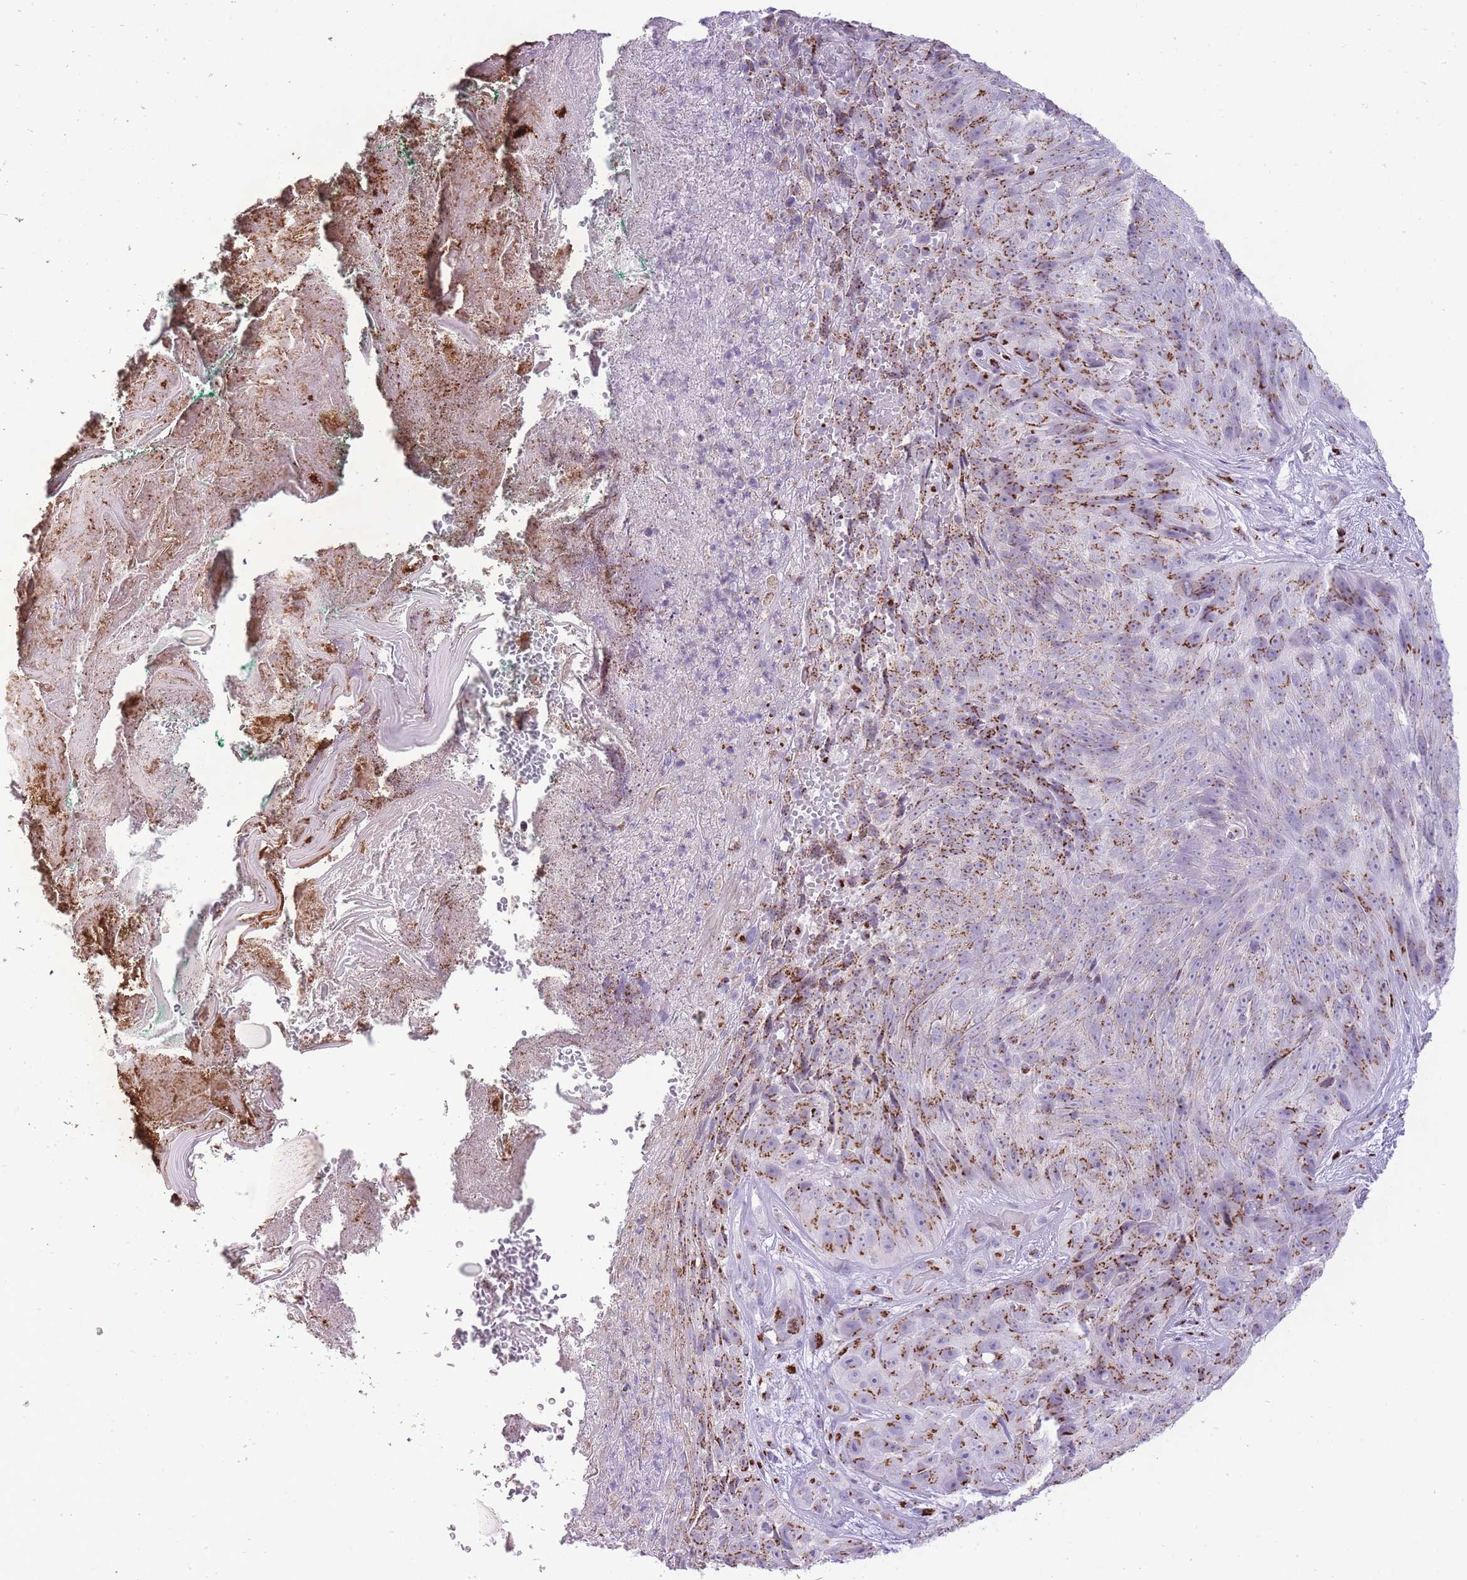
{"staining": {"intensity": "moderate", "quantity": ">75%", "location": "cytoplasmic/membranous"}, "tissue": "skin cancer", "cell_type": "Tumor cells", "image_type": "cancer", "snomed": [{"axis": "morphology", "description": "Squamous cell carcinoma, NOS"}, {"axis": "topography", "description": "Skin"}], "caption": "This micrograph exhibits IHC staining of skin cancer (squamous cell carcinoma), with medium moderate cytoplasmic/membranous positivity in approximately >75% of tumor cells.", "gene": "B4GALT2", "patient": {"sex": "female", "age": 87}}